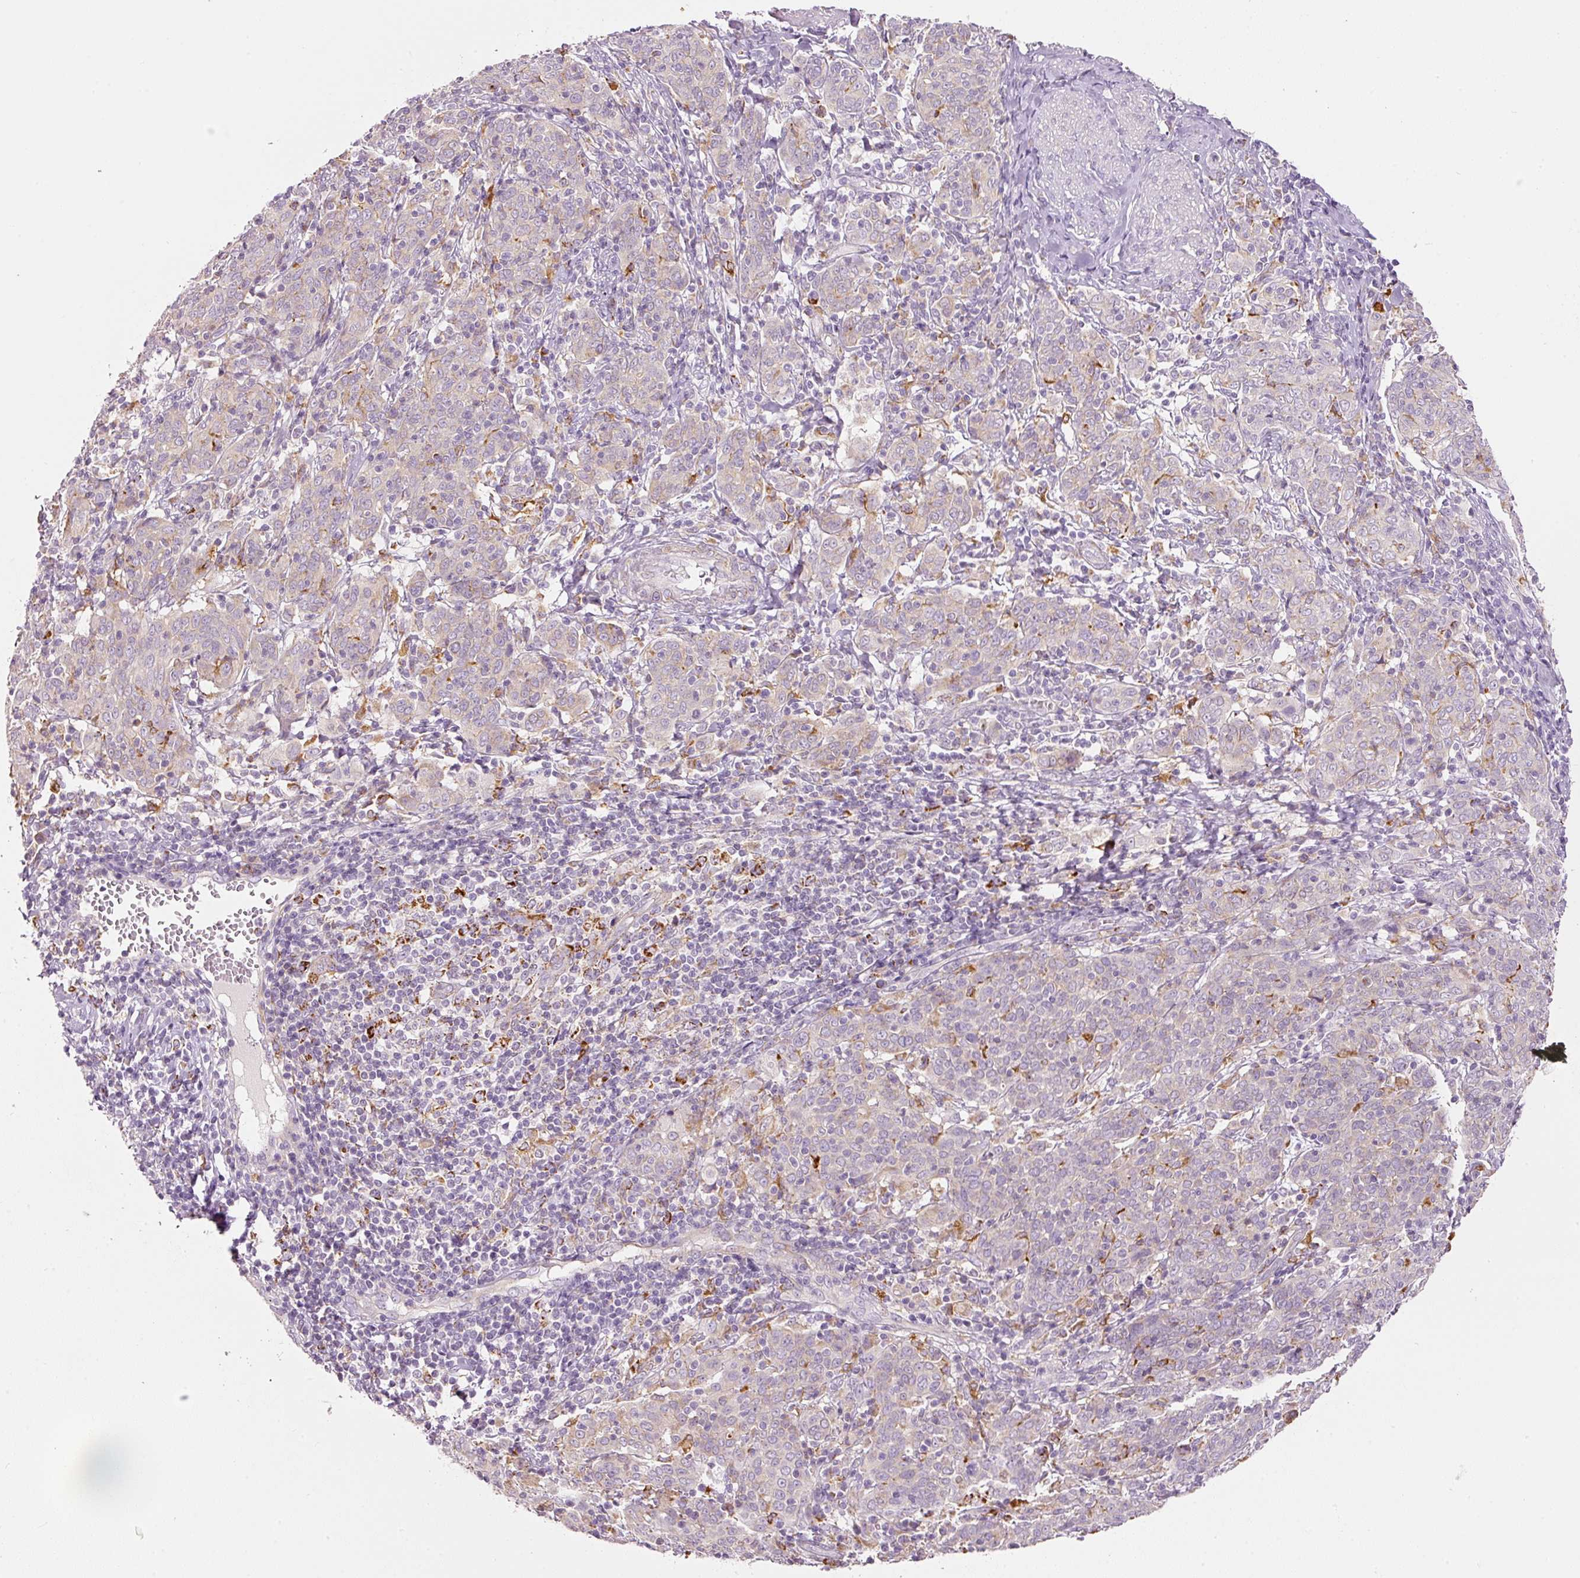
{"staining": {"intensity": "negative", "quantity": "none", "location": "none"}, "tissue": "cervical cancer", "cell_type": "Tumor cells", "image_type": "cancer", "snomed": [{"axis": "morphology", "description": "Squamous cell carcinoma, NOS"}, {"axis": "topography", "description": "Cervix"}], "caption": "Immunohistochemistry (IHC) of cervical cancer displays no expression in tumor cells.", "gene": "MTHFD2", "patient": {"sex": "female", "age": 67}}